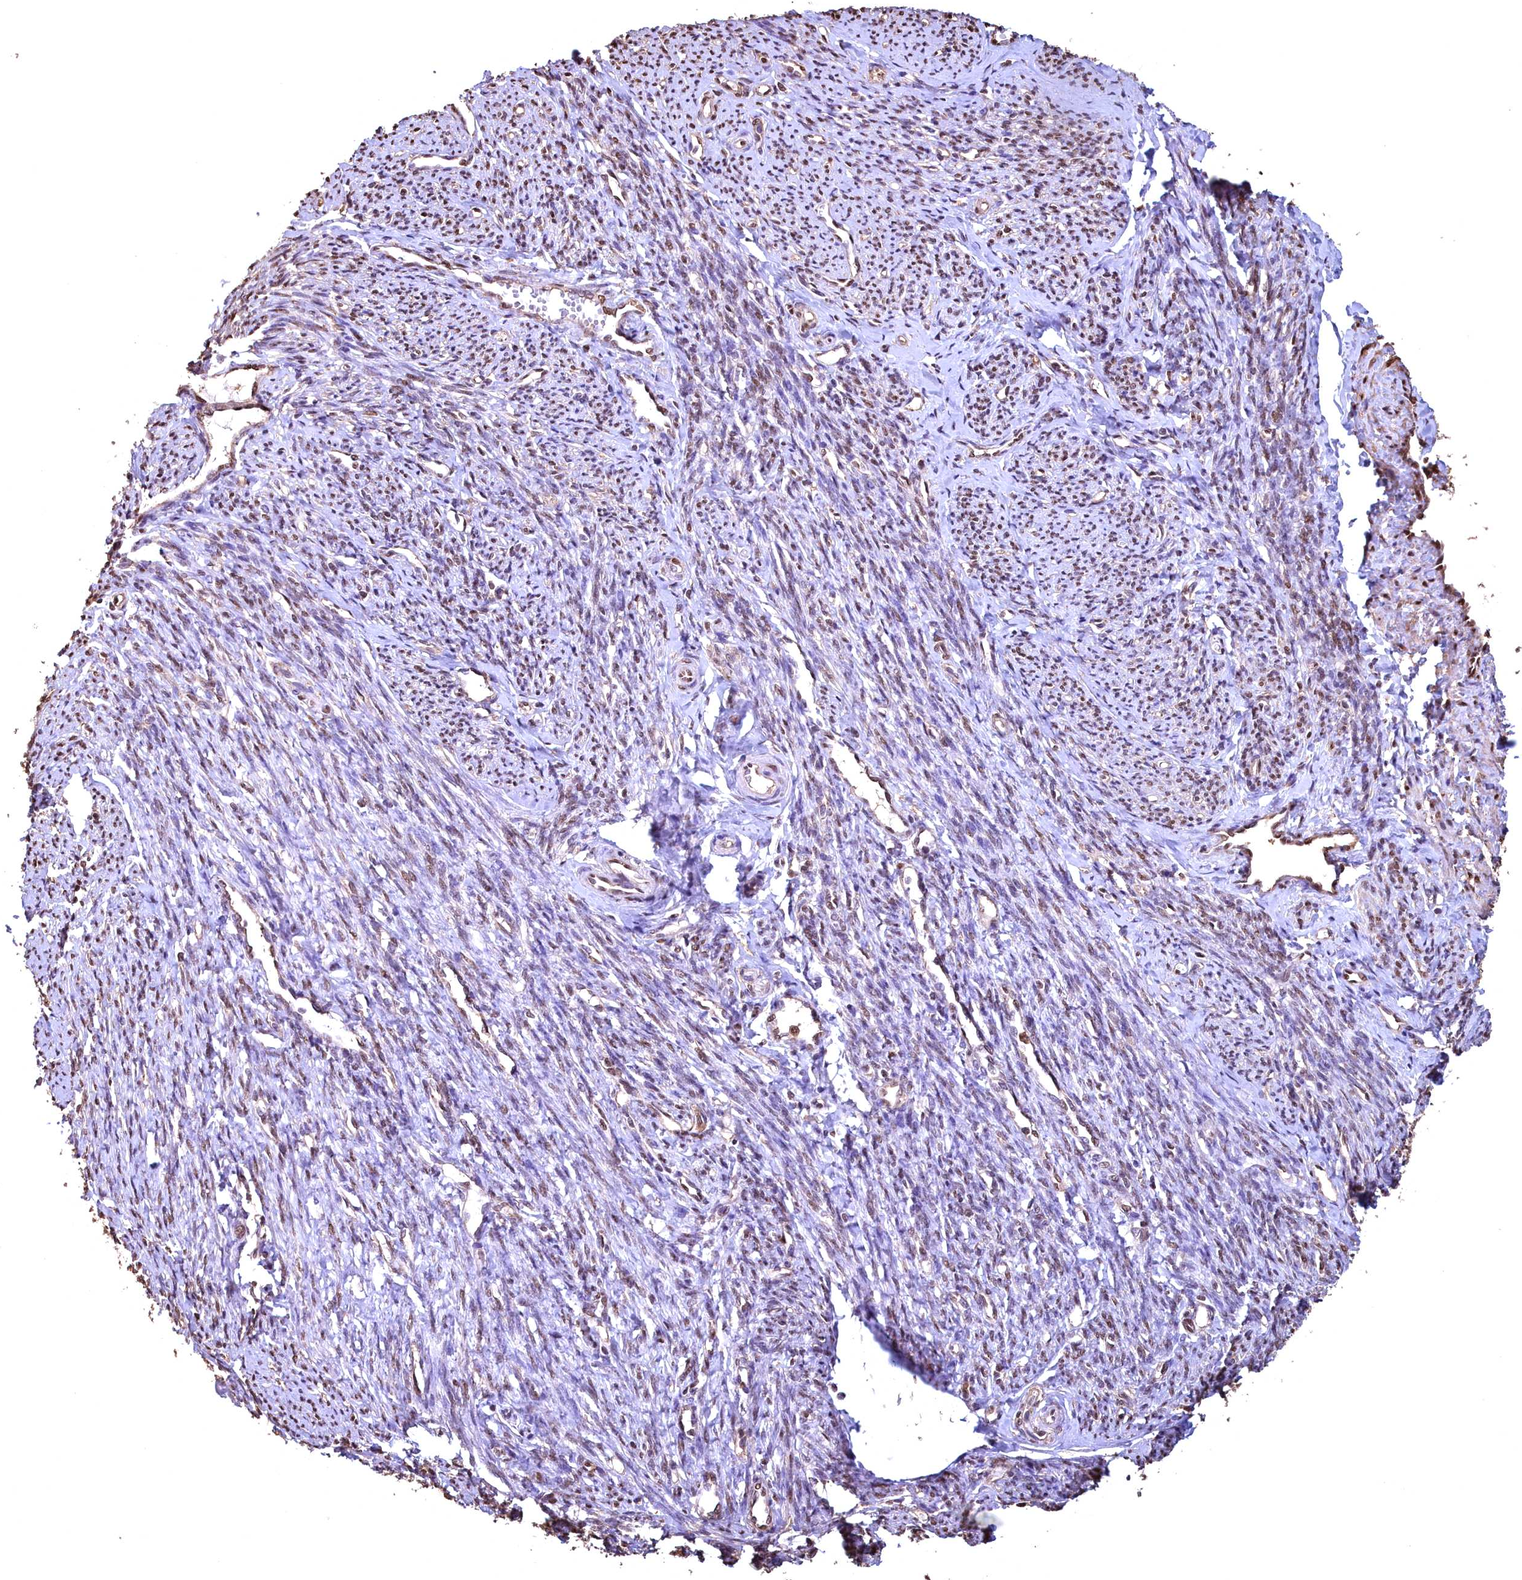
{"staining": {"intensity": "moderate", "quantity": ">75%", "location": "nuclear"}, "tissue": "smooth muscle", "cell_type": "Smooth muscle cells", "image_type": "normal", "snomed": [{"axis": "morphology", "description": "Normal tissue, NOS"}, {"axis": "topography", "description": "Smooth muscle"}, {"axis": "topography", "description": "Uterus"}], "caption": "Smooth muscle was stained to show a protein in brown. There is medium levels of moderate nuclear expression in about >75% of smooth muscle cells. The staining is performed using DAB (3,3'-diaminobenzidine) brown chromogen to label protein expression. The nuclei are counter-stained blue using hematoxylin.", "gene": "GAPDH", "patient": {"sex": "female", "age": 59}}